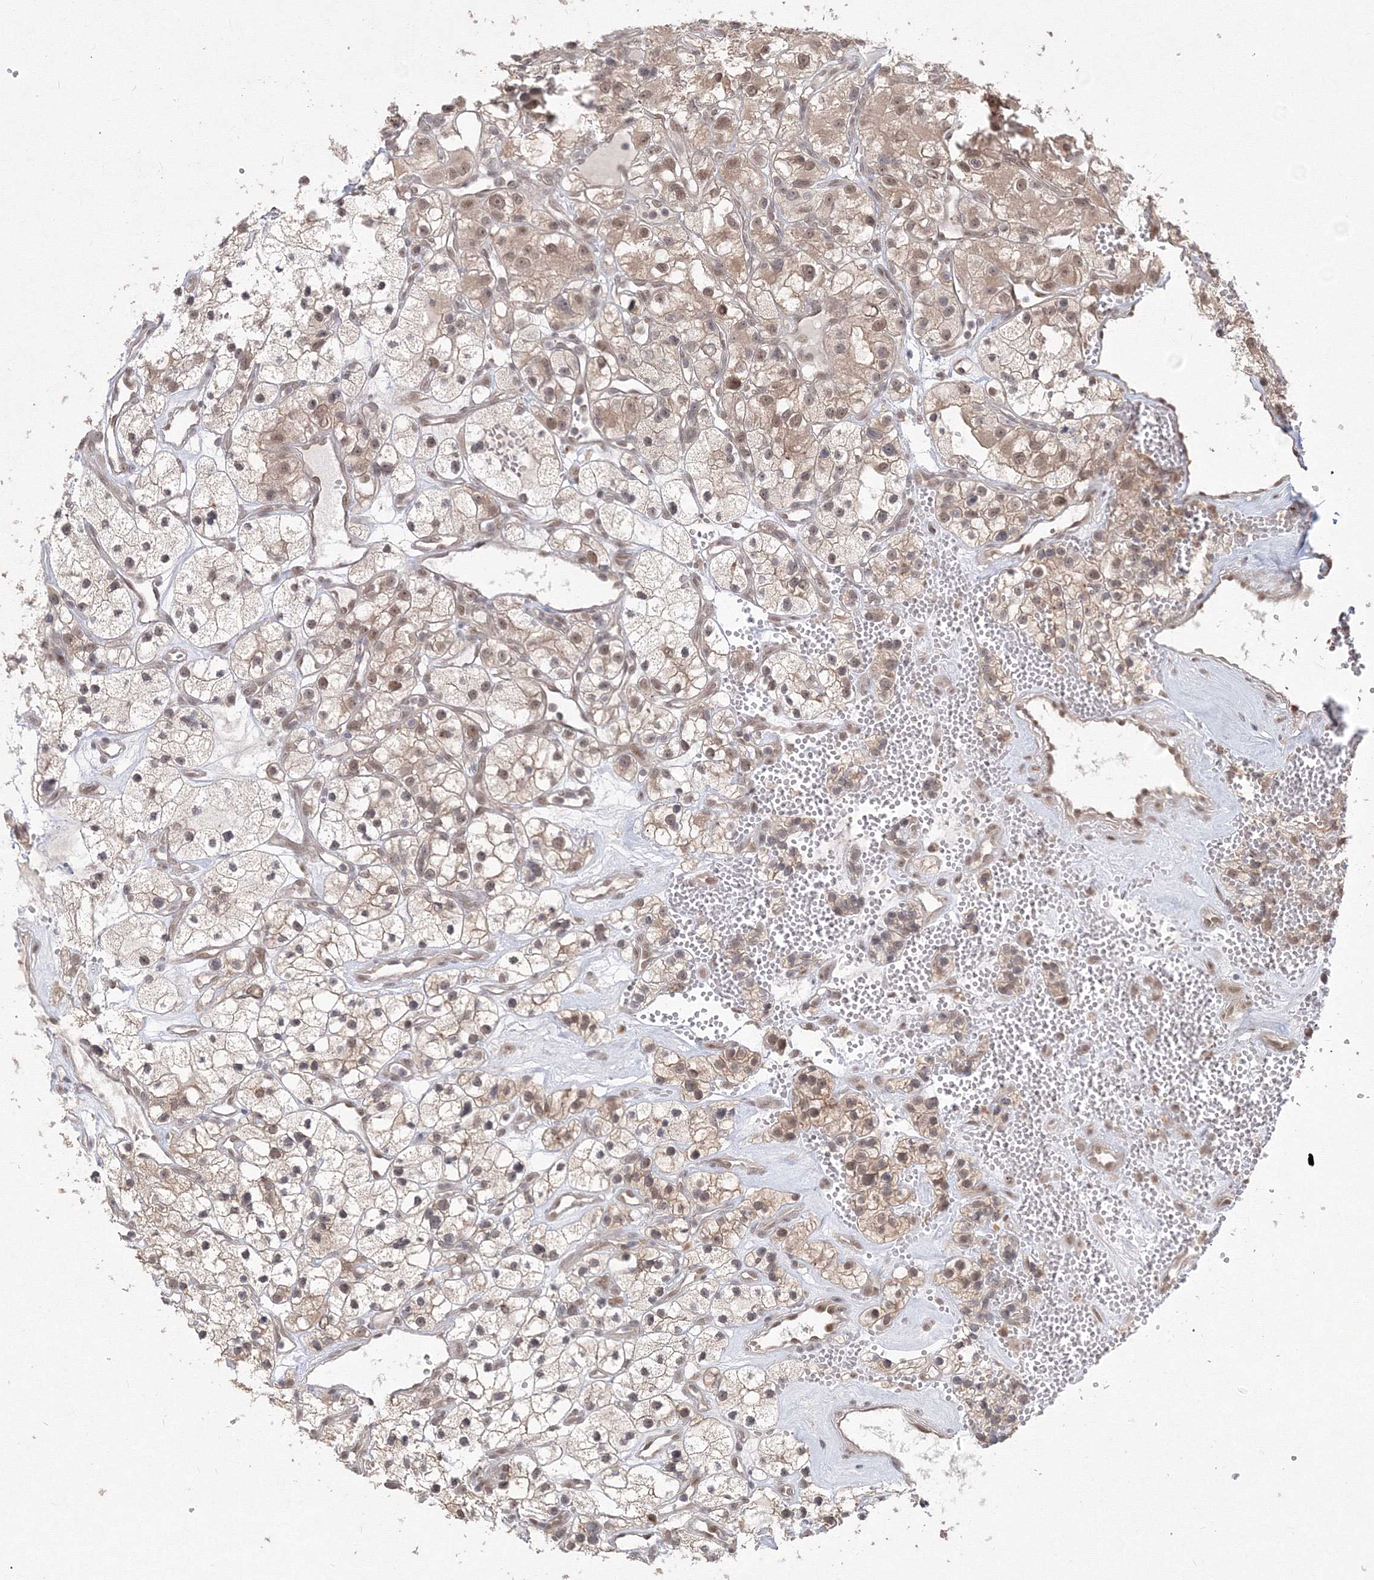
{"staining": {"intensity": "weak", "quantity": "25%-75%", "location": "cytoplasmic/membranous,nuclear"}, "tissue": "renal cancer", "cell_type": "Tumor cells", "image_type": "cancer", "snomed": [{"axis": "morphology", "description": "Adenocarcinoma, NOS"}, {"axis": "topography", "description": "Kidney"}], "caption": "Protein expression analysis of renal cancer (adenocarcinoma) displays weak cytoplasmic/membranous and nuclear positivity in approximately 25%-75% of tumor cells.", "gene": "COPS4", "patient": {"sex": "female", "age": 57}}